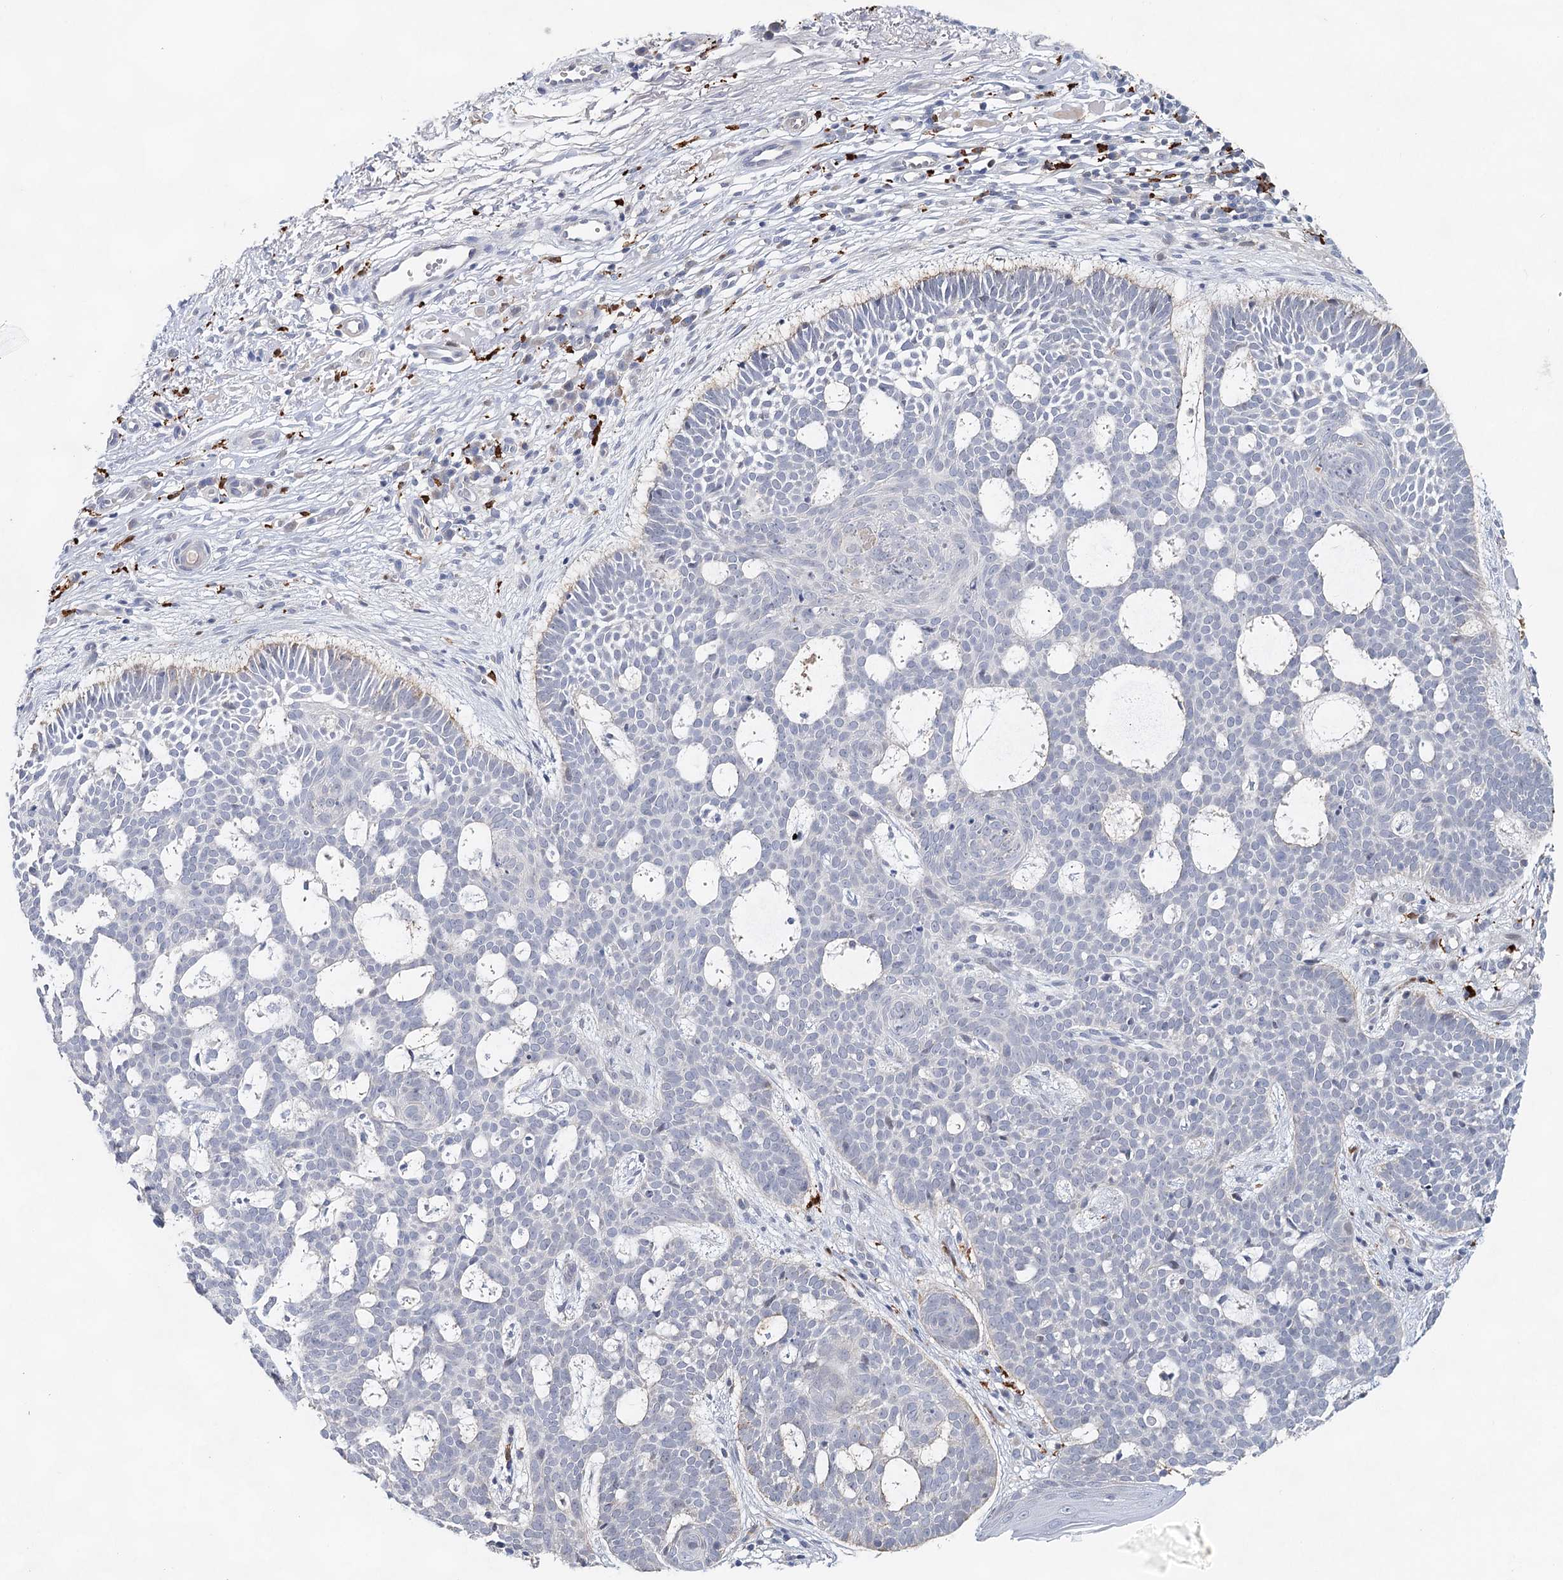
{"staining": {"intensity": "negative", "quantity": "none", "location": "none"}, "tissue": "skin cancer", "cell_type": "Tumor cells", "image_type": "cancer", "snomed": [{"axis": "morphology", "description": "Basal cell carcinoma"}, {"axis": "topography", "description": "Skin"}], "caption": "Immunohistochemistry micrograph of skin basal cell carcinoma stained for a protein (brown), which exhibits no staining in tumor cells.", "gene": "SLC19A3", "patient": {"sex": "male", "age": 85}}